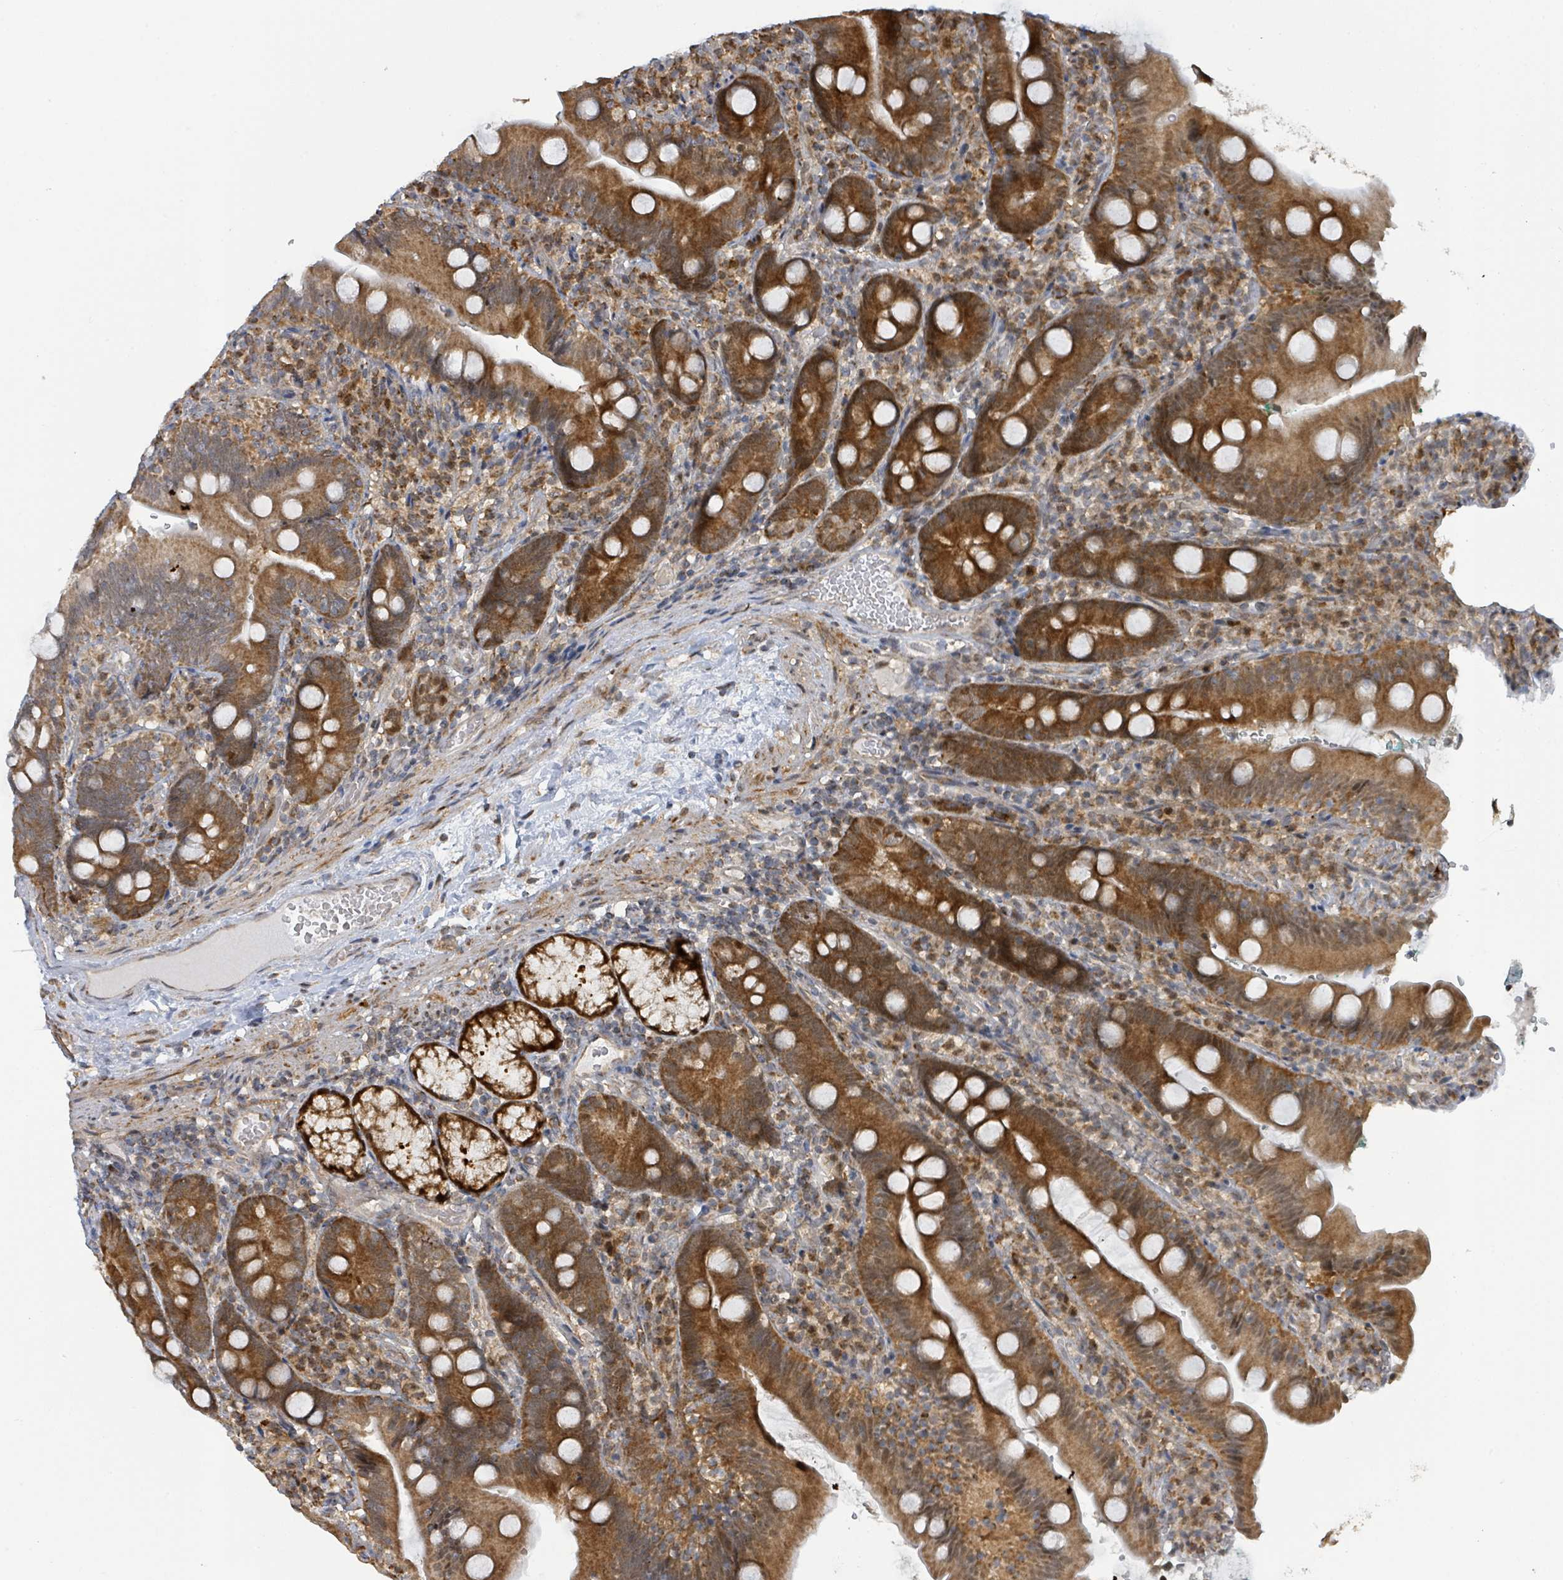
{"staining": {"intensity": "moderate", "quantity": ">75%", "location": "cytoplasmic/membranous"}, "tissue": "duodenum", "cell_type": "Glandular cells", "image_type": "normal", "snomed": [{"axis": "morphology", "description": "Normal tissue, NOS"}, {"axis": "topography", "description": "Duodenum"}], "caption": "Immunohistochemistry micrograph of normal human duodenum stained for a protein (brown), which shows medium levels of moderate cytoplasmic/membranous positivity in approximately >75% of glandular cells.", "gene": "PSMB7", "patient": {"sex": "female", "age": 67}}